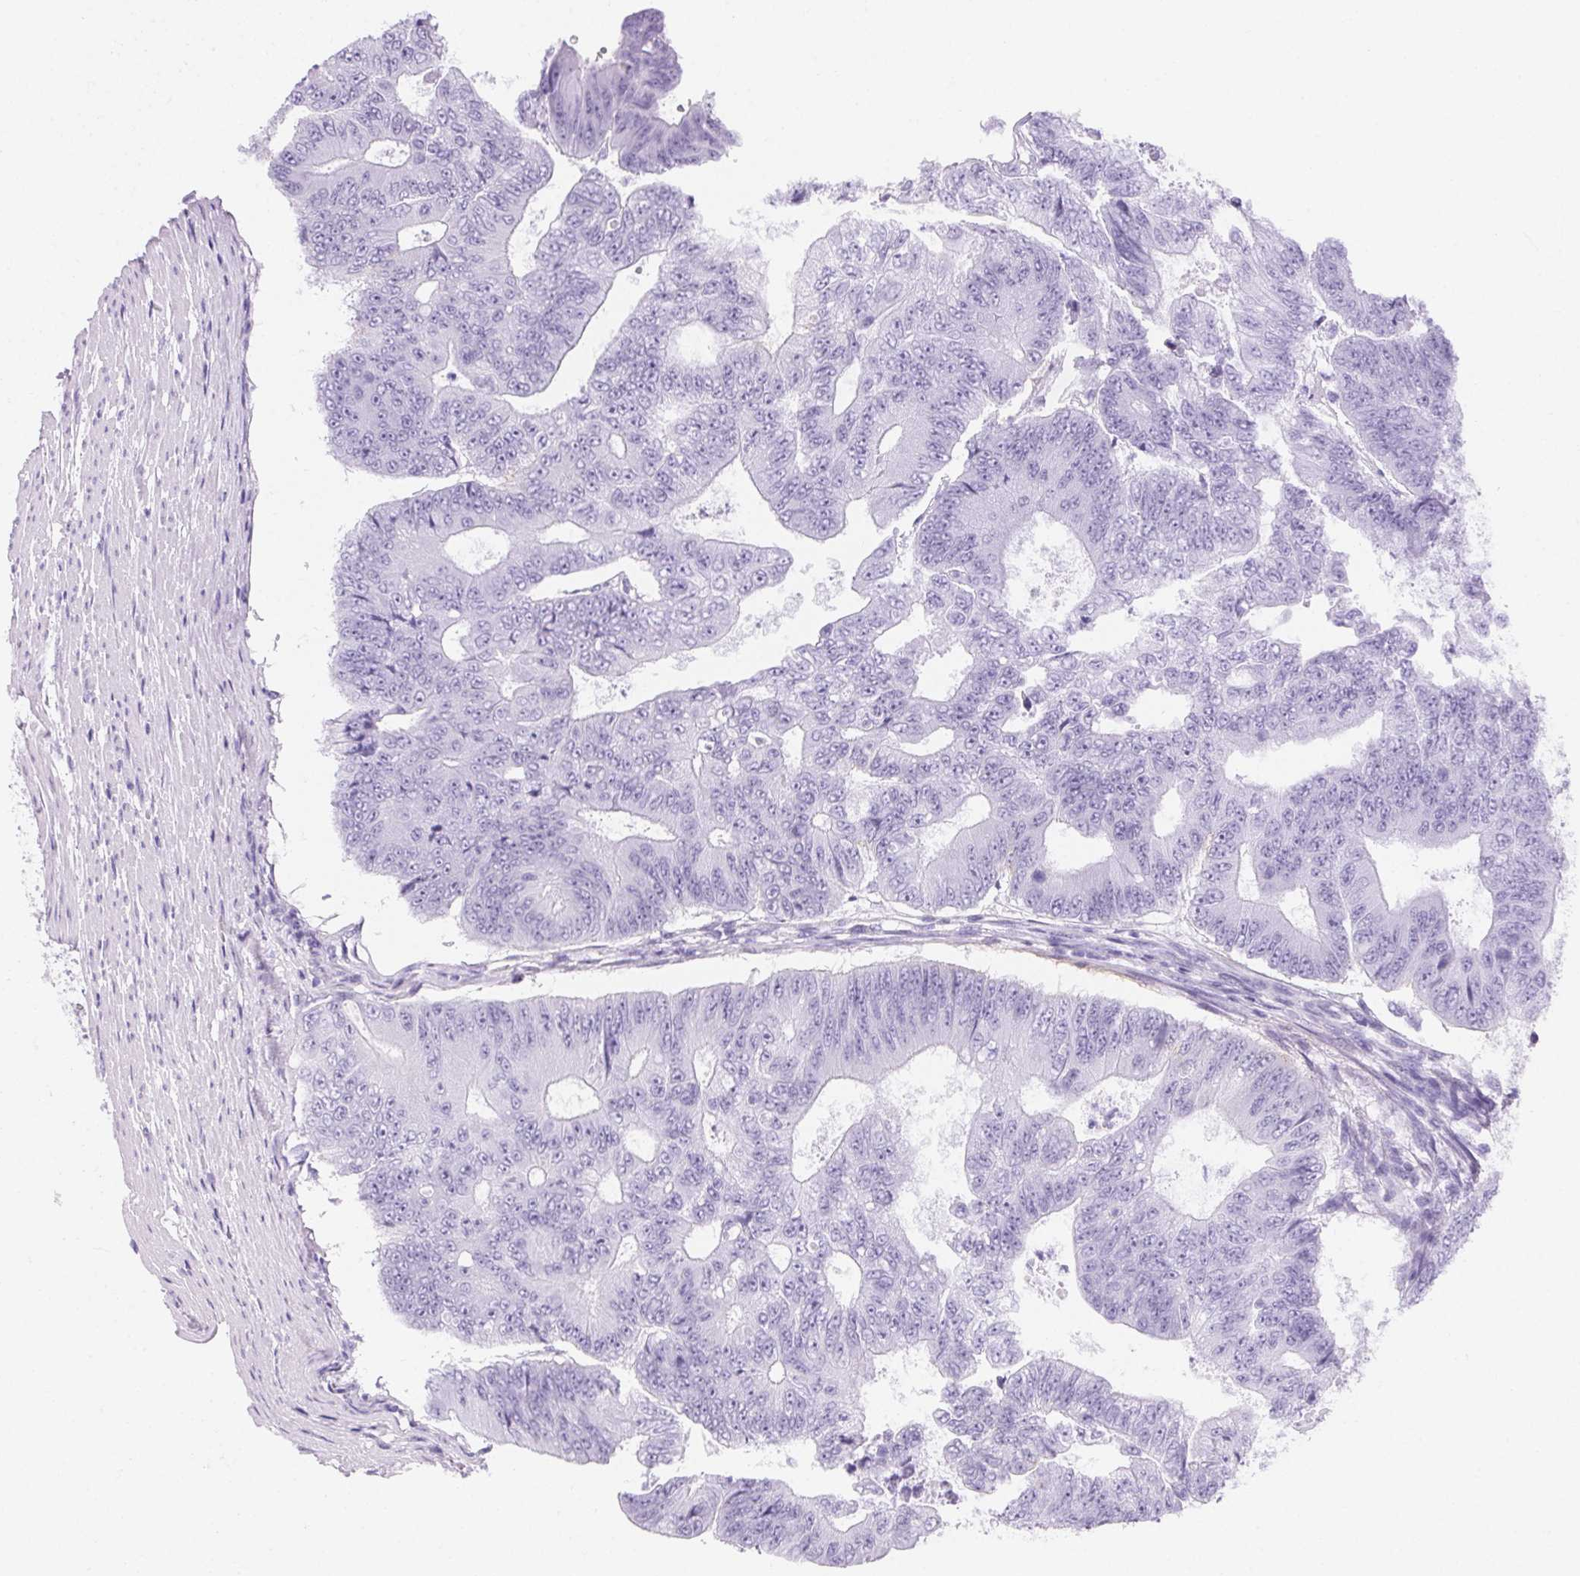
{"staining": {"intensity": "negative", "quantity": "none", "location": "none"}, "tissue": "colorectal cancer", "cell_type": "Tumor cells", "image_type": "cancer", "snomed": [{"axis": "morphology", "description": "Adenocarcinoma, NOS"}, {"axis": "topography", "description": "Colon"}], "caption": "Colorectal cancer (adenocarcinoma) was stained to show a protein in brown. There is no significant expression in tumor cells.", "gene": "ASGR2", "patient": {"sex": "female", "age": 48}}